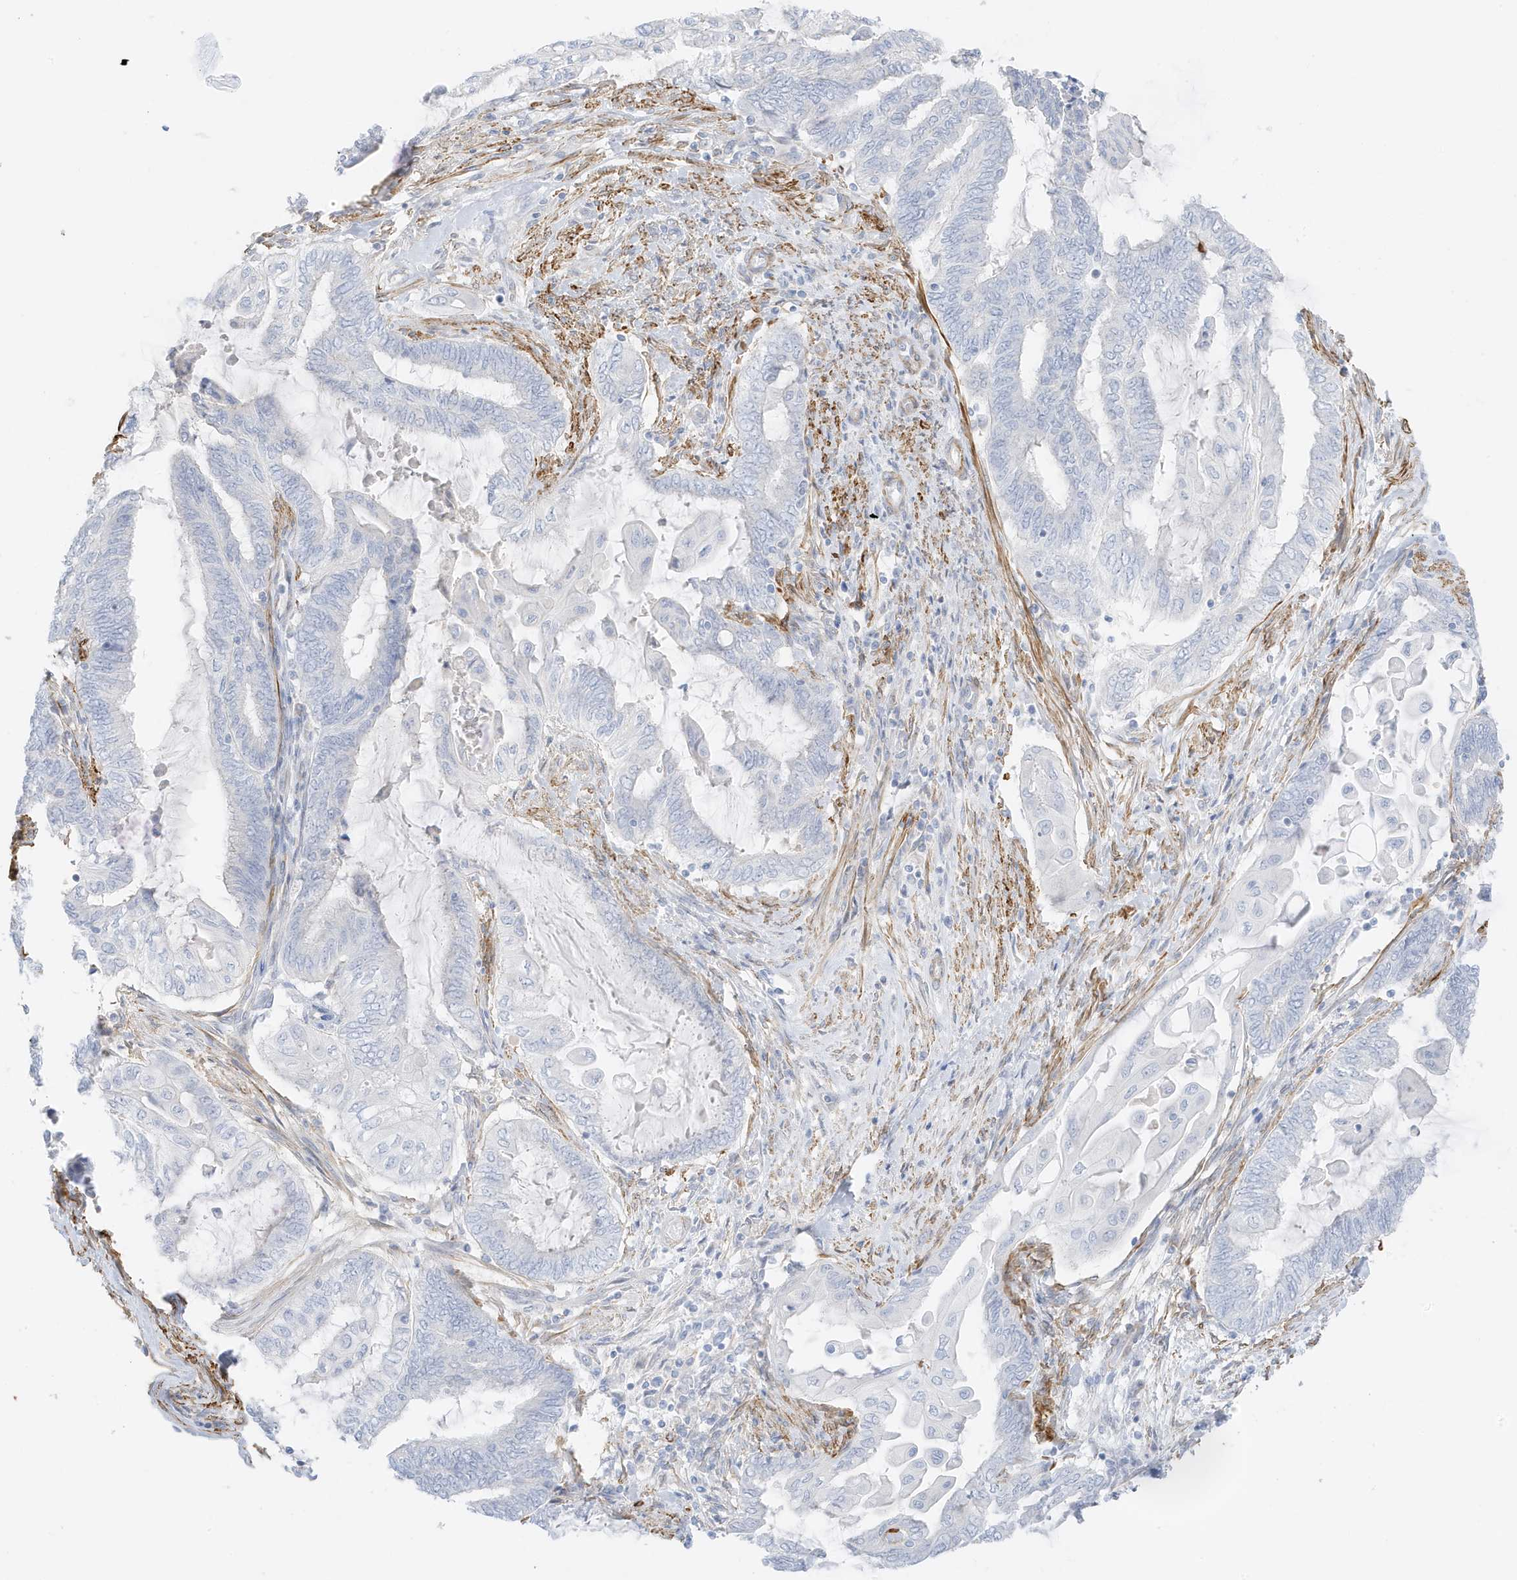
{"staining": {"intensity": "negative", "quantity": "none", "location": "none"}, "tissue": "endometrial cancer", "cell_type": "Tumor cells", "image_type": "cancer", "snomed": [{"axis": "morphology", "description": "Adenocarcinoma, NOS"}, {"axis": "topography", "description": "Uterus"}, {"axis": "topography", "description": "Endometrium"}], "caption": "Immunohistochemical staining of human endometrial adenocarcinoma shows no significant positivity in tumor cells.", "gene": "SLC22A13", "patient": {"sex": "female", "age": 70}}